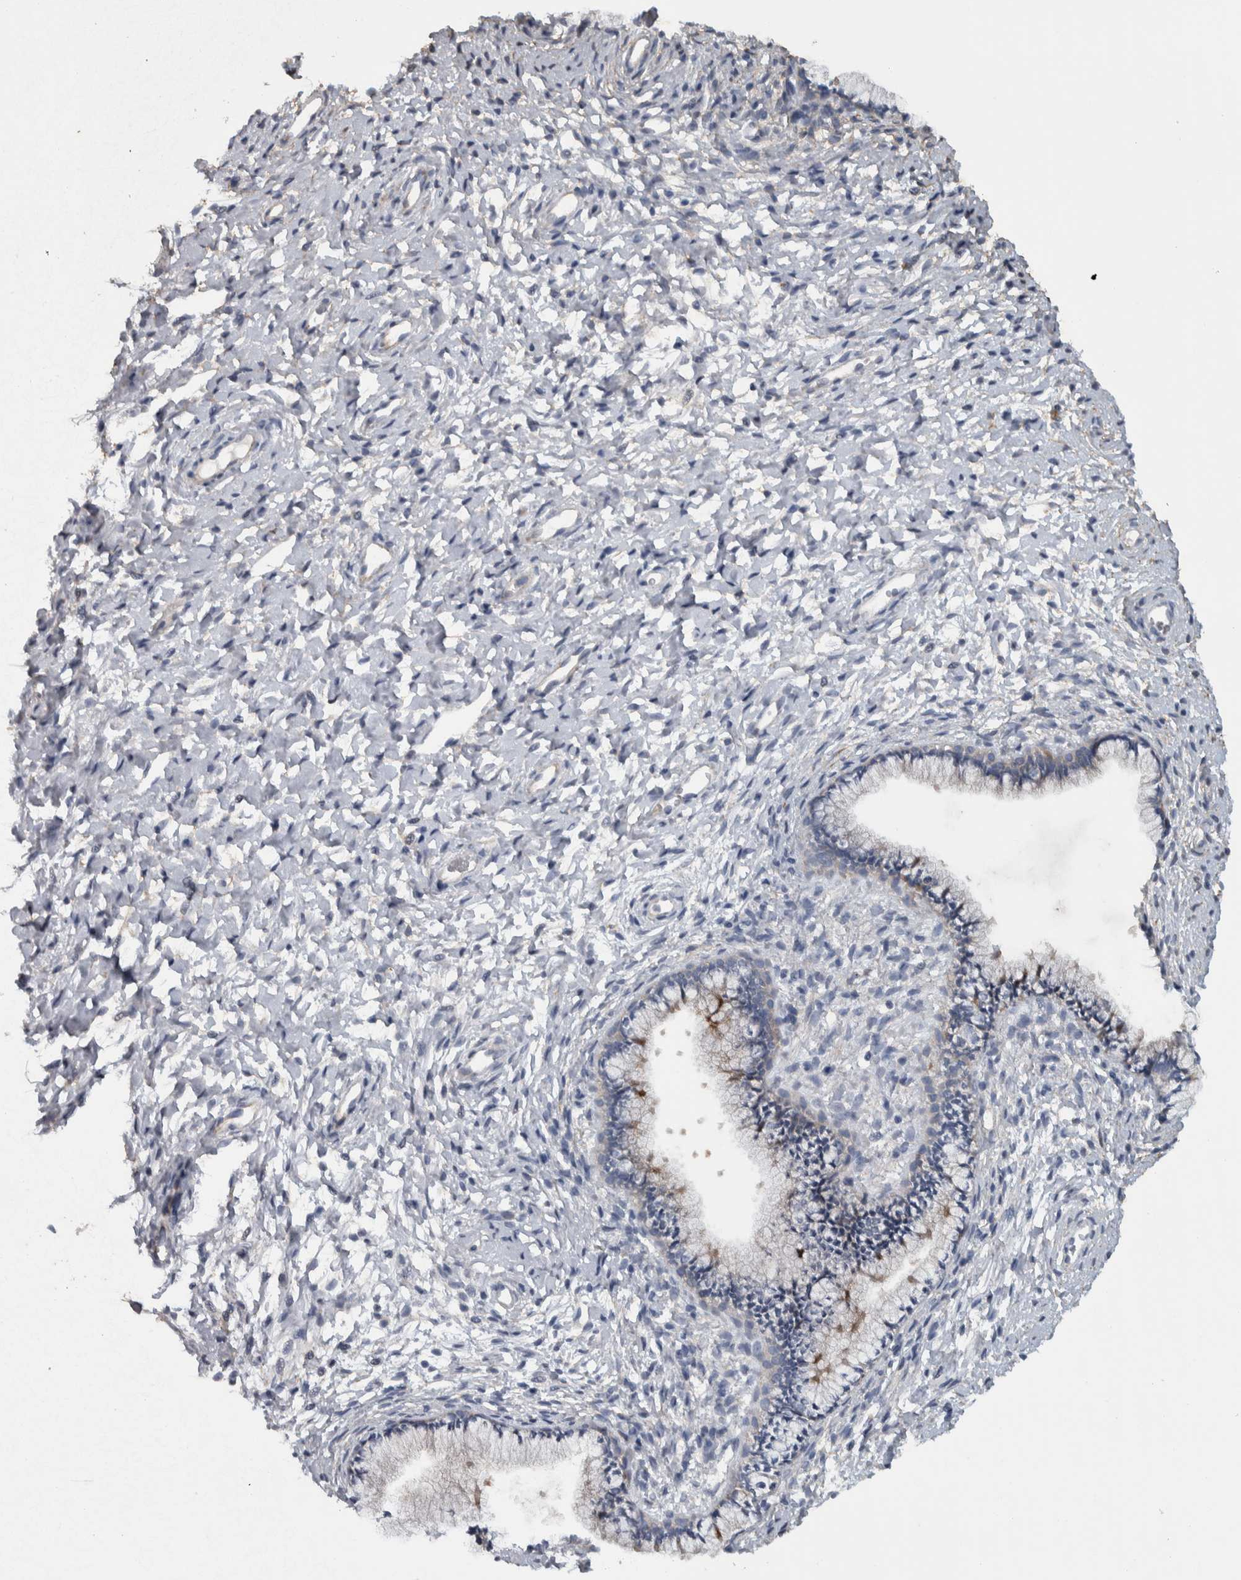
{"staining": {"intensity": "weak", "quantity": "<25%", "location": "cytoplasmic/membranous"}, "tissue": "cervix", "cell_type": "Glandular cells", "image_type": "normal", "snomed": [{"axis": "morphology", "description": "Normal tissue, NOS"}, {"axis": "topography", "description": "Cervix"}], "caption": "Immunohistochemistry photomicrograph of normal cervix: cervix stained with DAB demonstrates no significant protein expression in glandular cells.", "gene": "NT5C2", "patient": {"sex": "female", "age": 72}}